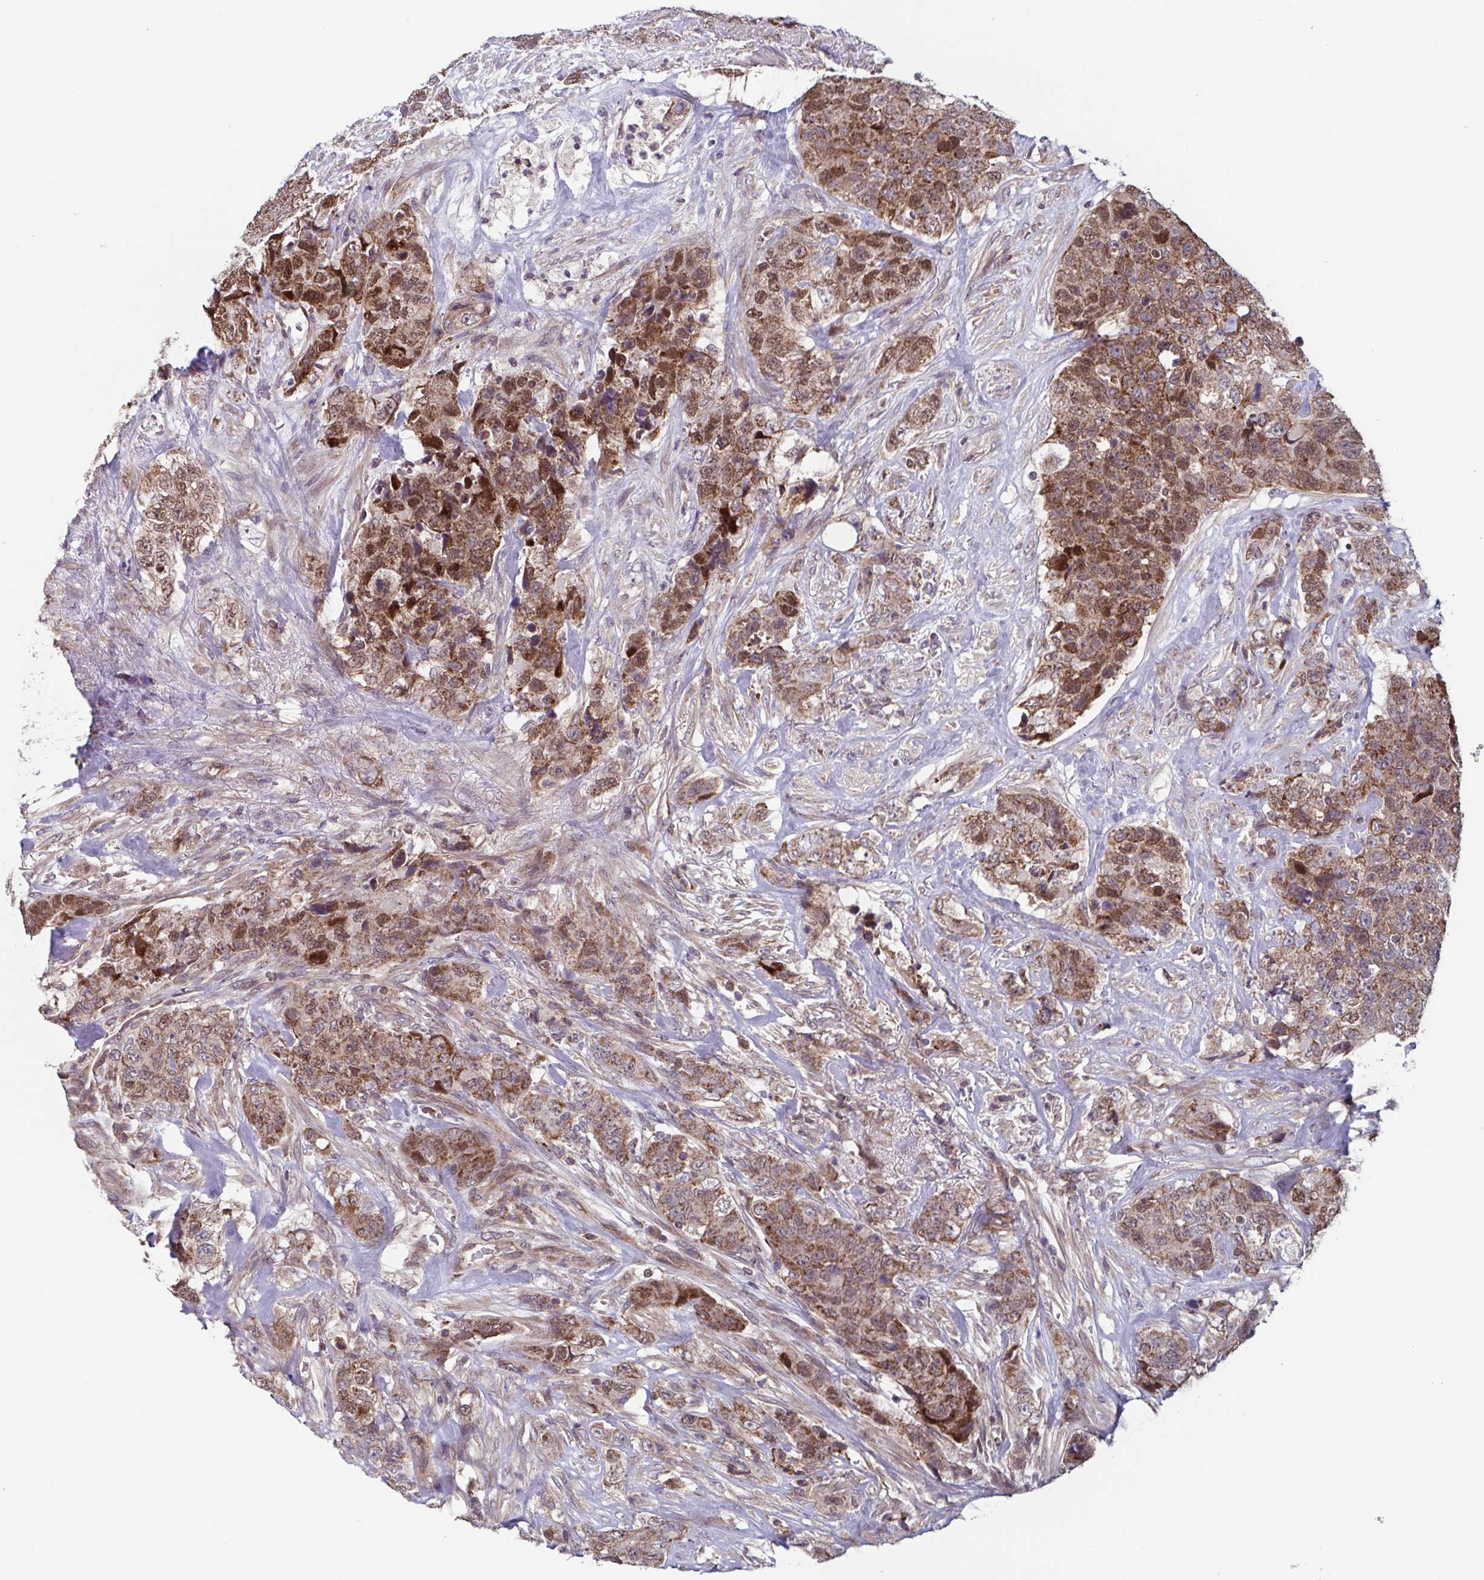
{"staining": {"intensity": "moderate", "quantity": ">75%", "location": "cytoplasmic/membranous"}, "tissue": "urothelial cancer", "cell_type": "Tumor cells", "image_type": "cancer", "snomed": [{"axis": "morphology", "description": "Urothelial carcinoma, High grade"}, {"axis": "topography", "description": "Urinary bladder"}], "caption": "Immunohistochemistry image of neoplastic tissue: human urothelial carcinoma (high-grade) stained using IHC demonstrates medium levels of moderate protein expression localized specifically in the cytoplasmic/membranous of tumor cells, appearing as a cytoplasmic/membranous brown color.", "gene": "TTC19", "patient": {"sex": "female", "age": 78}}